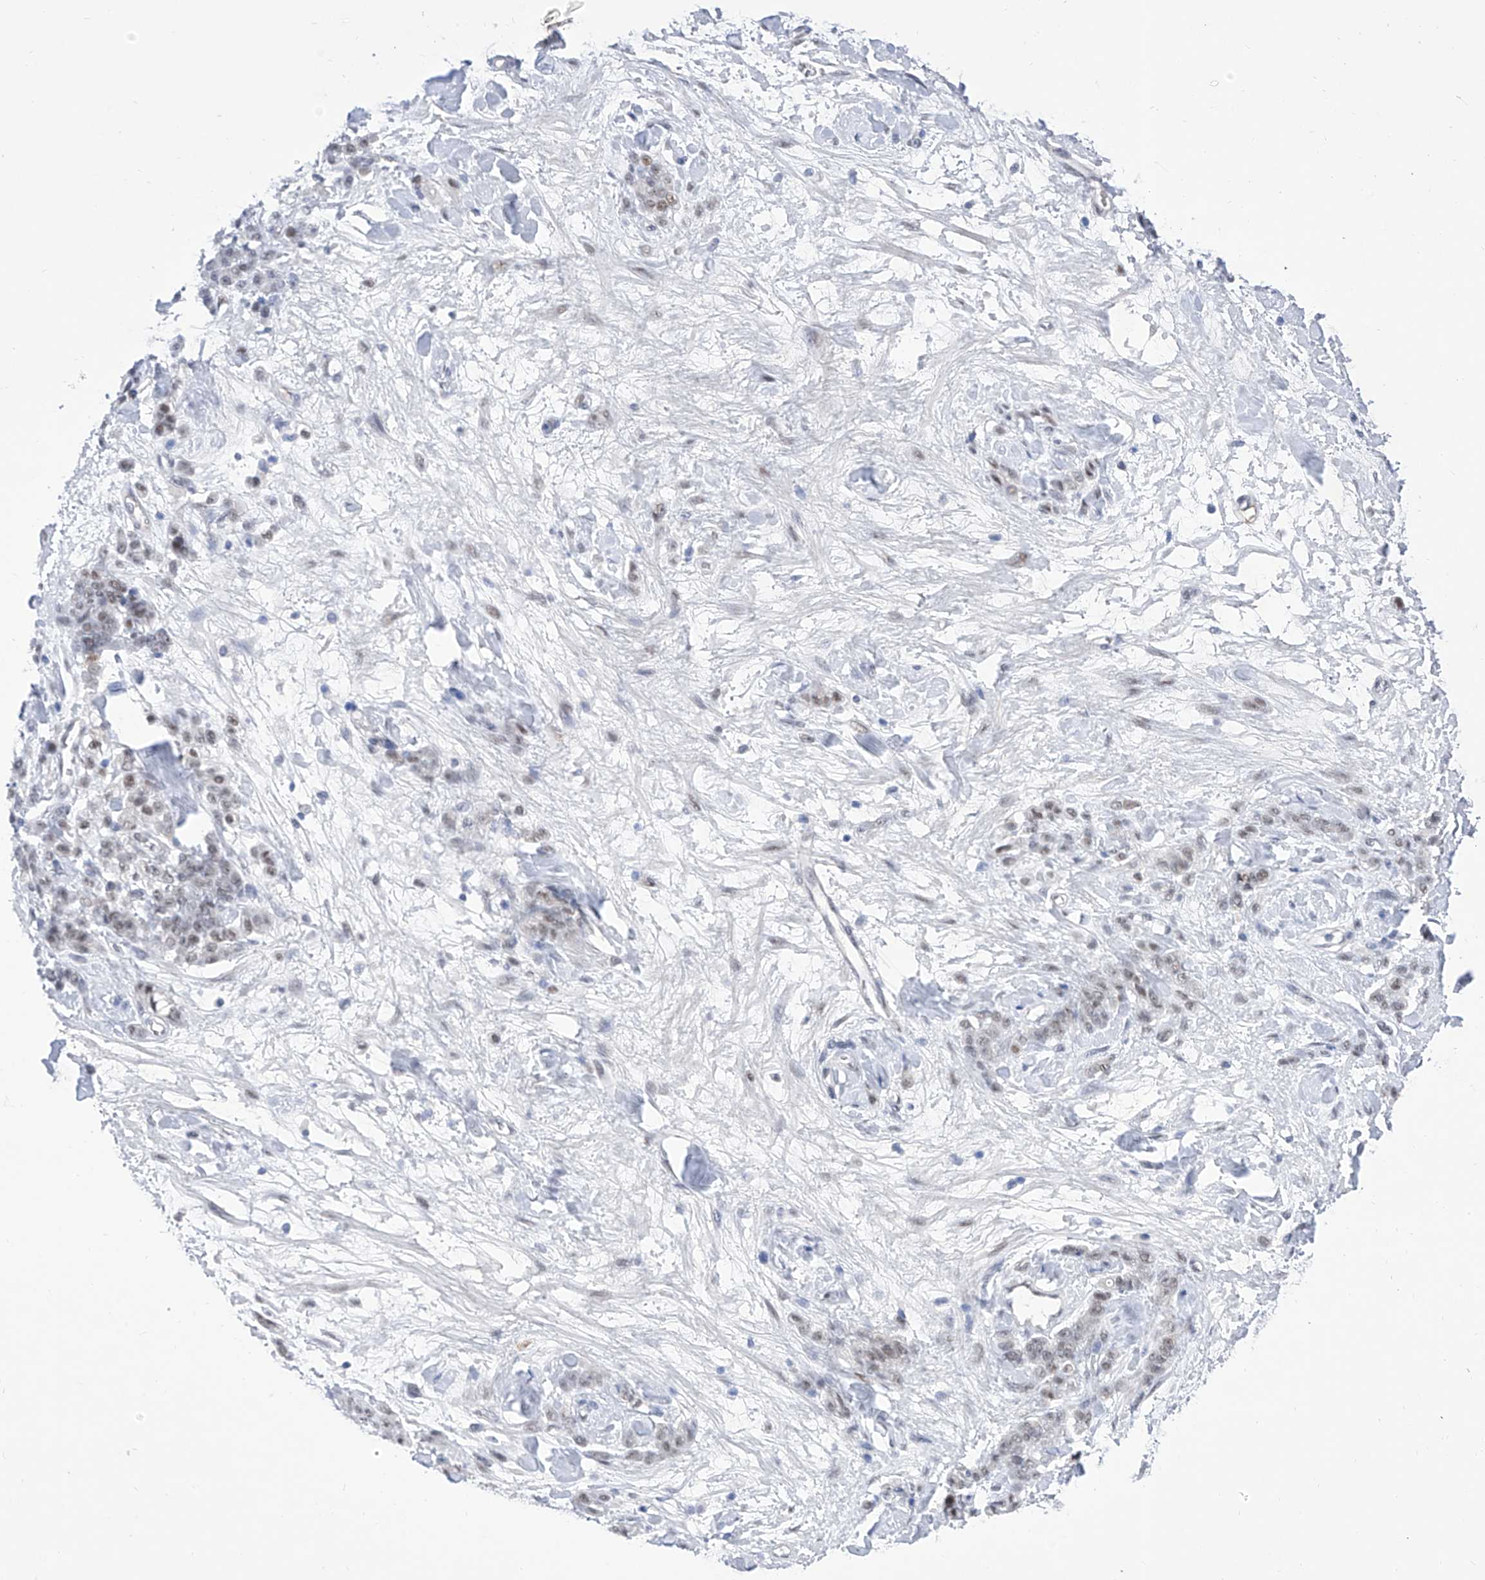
{"staining": {"intensity": "weak", "quantity": "25%-75%", "location": "nuclear"}, "tissue": "stomach cancer", "cell_type": "Tumor cells", "image_type": "cancer", "snomed": [{"axis": "morphology", "description": "Normal tissue, NOS"}, {"axis": "morphology", "description": "Adenocarcinoma, NOS"}, {"axis": "topography", "description": "Stomach"}], "caption": "This is a micrograph of immunohistochemistry (IHC) staining of adenocarcinoma (stomach), which shows weak expression in the nuclear of tumor cells.", "gene": "ATN1", "patient": {"sex": "male", "age": 82}}